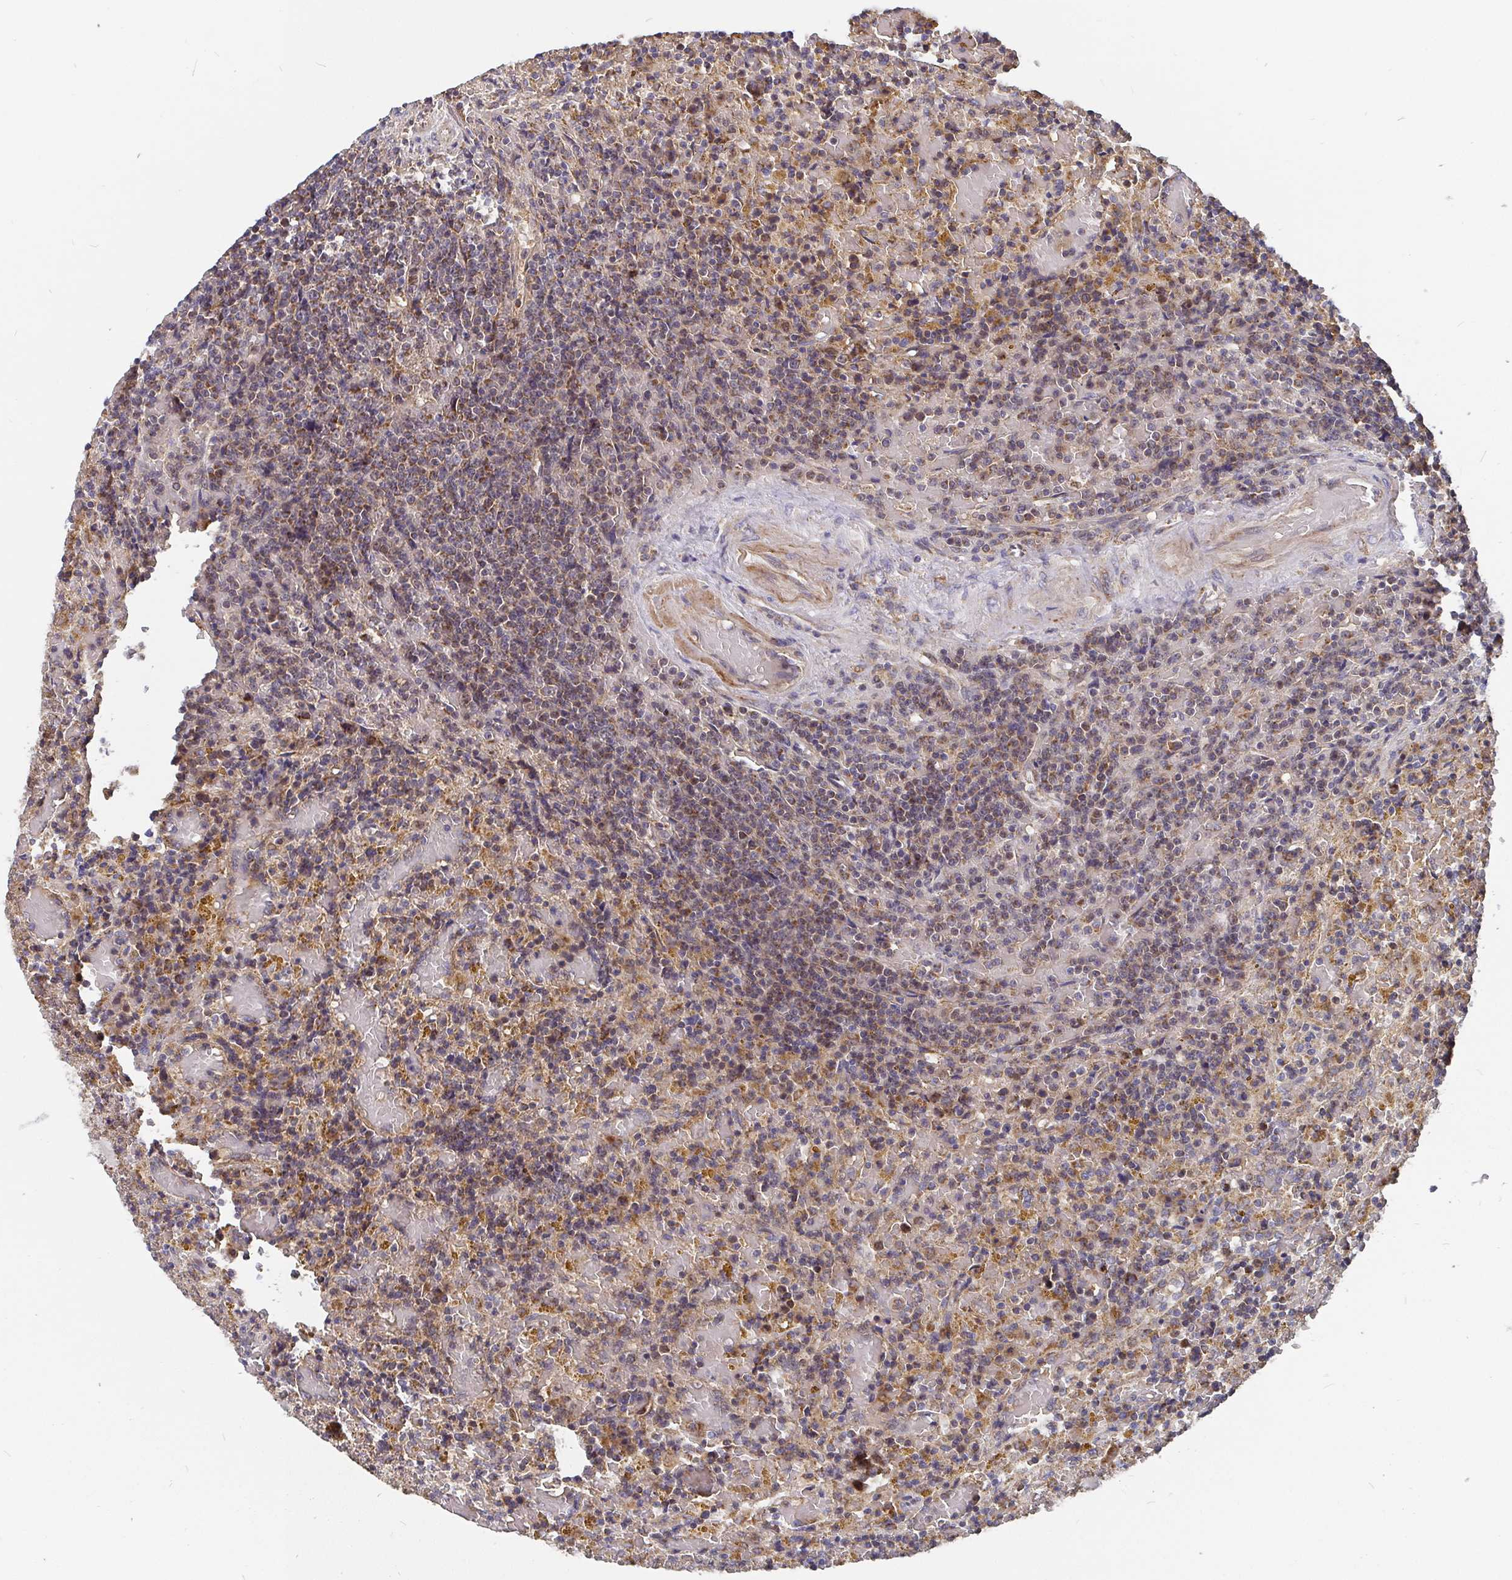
{"staining": {"intensity": "weak", "quantity": "25%-75%", "location": "cytoplasmic/membranous"}, "tissue": "lymphoma", "cell_type": "Tumor cells", "image_type": "cancer", "snomed": [{"axis": "morphology", "description": "Malignant lymphoma, non-Hodgkin's type, Low grade"}, {"axis": "topography", "description": "Spleen"}], "caption": "A brown stain labels weak cytoplasmic/membranous positivity of a protein in human lymphoma tumor cells.", "gene": "PDF", "patient": {"sex": "female", "age": 65}}